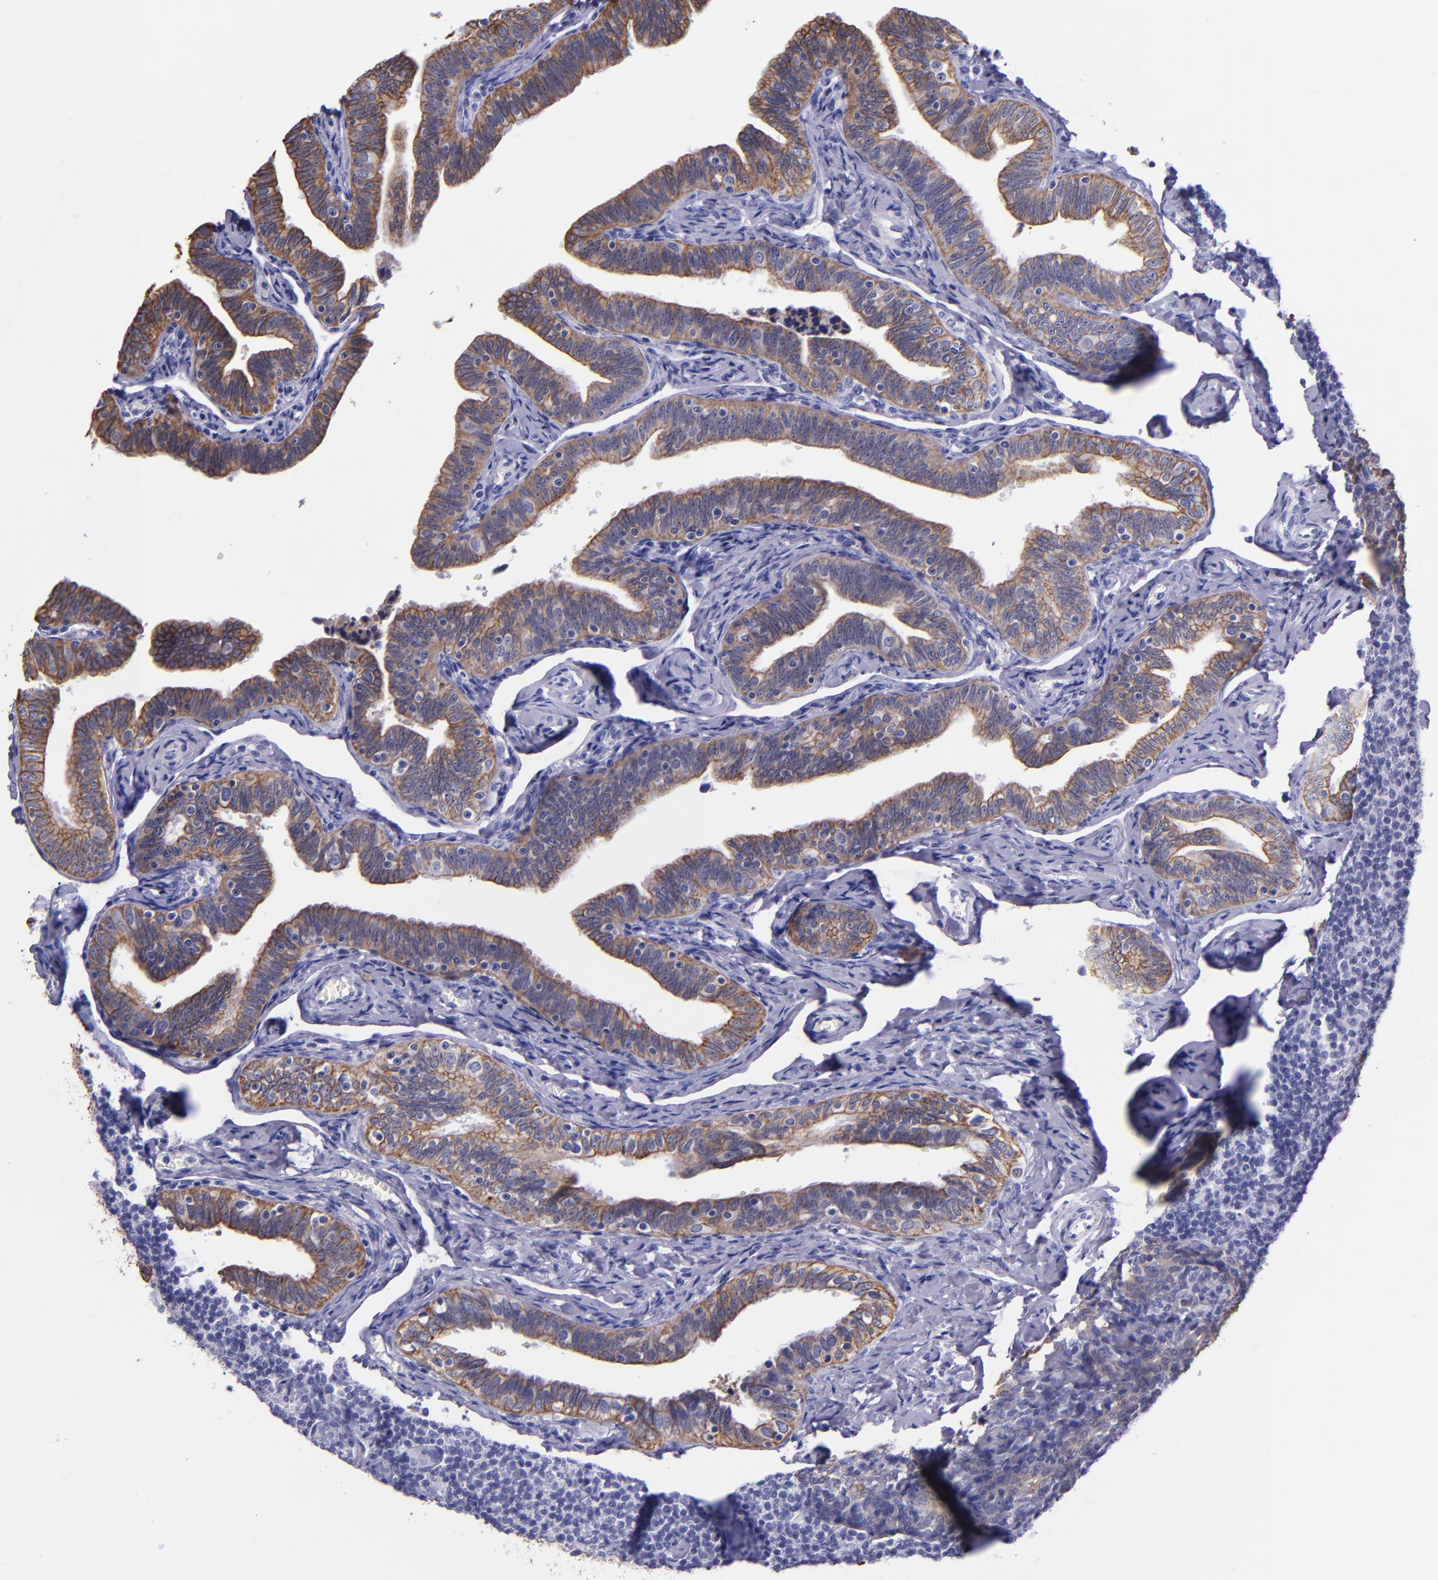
{"staining": {"intensity": "moderate", "quantity": ">75%", "location": "cytoplasmic/membranous"}, "tissue": "fallopian tube", "cell_type": "Glandular cells", "image_type": "normal", "snomed": [{"axis": "morphology", "description": "Normal tissue, NOS"}, {"axis": "topography", "description": "Fallopian tube"}, {"axis": "topography", "description": "Ovary"}], "caption": "Fallopian tube was stained to show a protein in brown. There is medium levels of moderate cytoplasmic/membranous staining in about >75% of glandular cells.", "gene": "KRT4", "patient": {"sex": "female", "age": 69}}